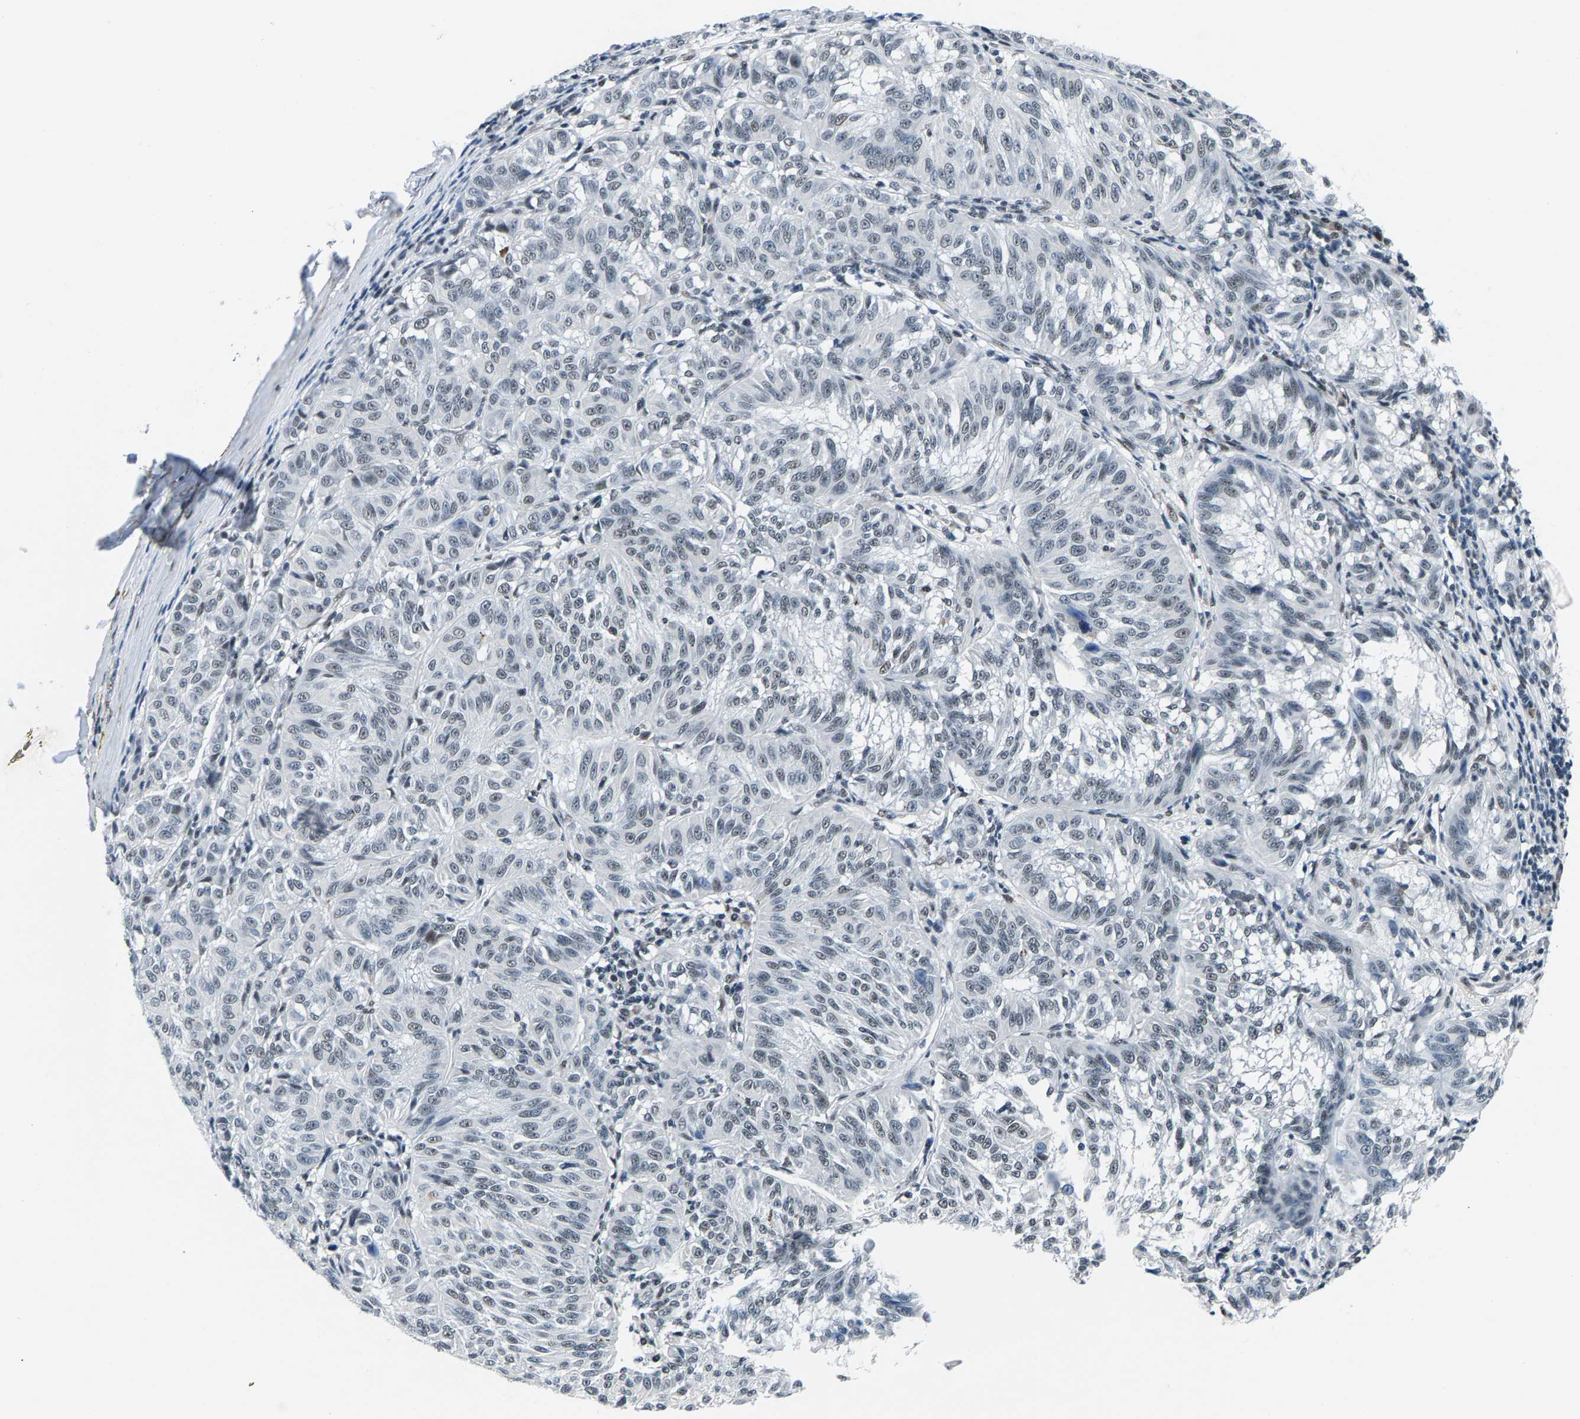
{"staining": {"intensity": "weak", "quantity": "<25%", "location": "nuclear"}, "tissue": "melanoma", "cell_type": "Tumor cells", "image_type": "cancer", "snomed": [{"axis": "morphology", "description": "Malignant melanoma, NOS"}, {"axis": "topography", "description": "Skin"}], "caption": "This image is of malignant melanoma stained with IHC to label a protein in brown with the nuclei are counter-stained blue. There is no positivity in tumor cells.", "gene": "ATF2", "patient": {"sex": "female", "age": 72}}